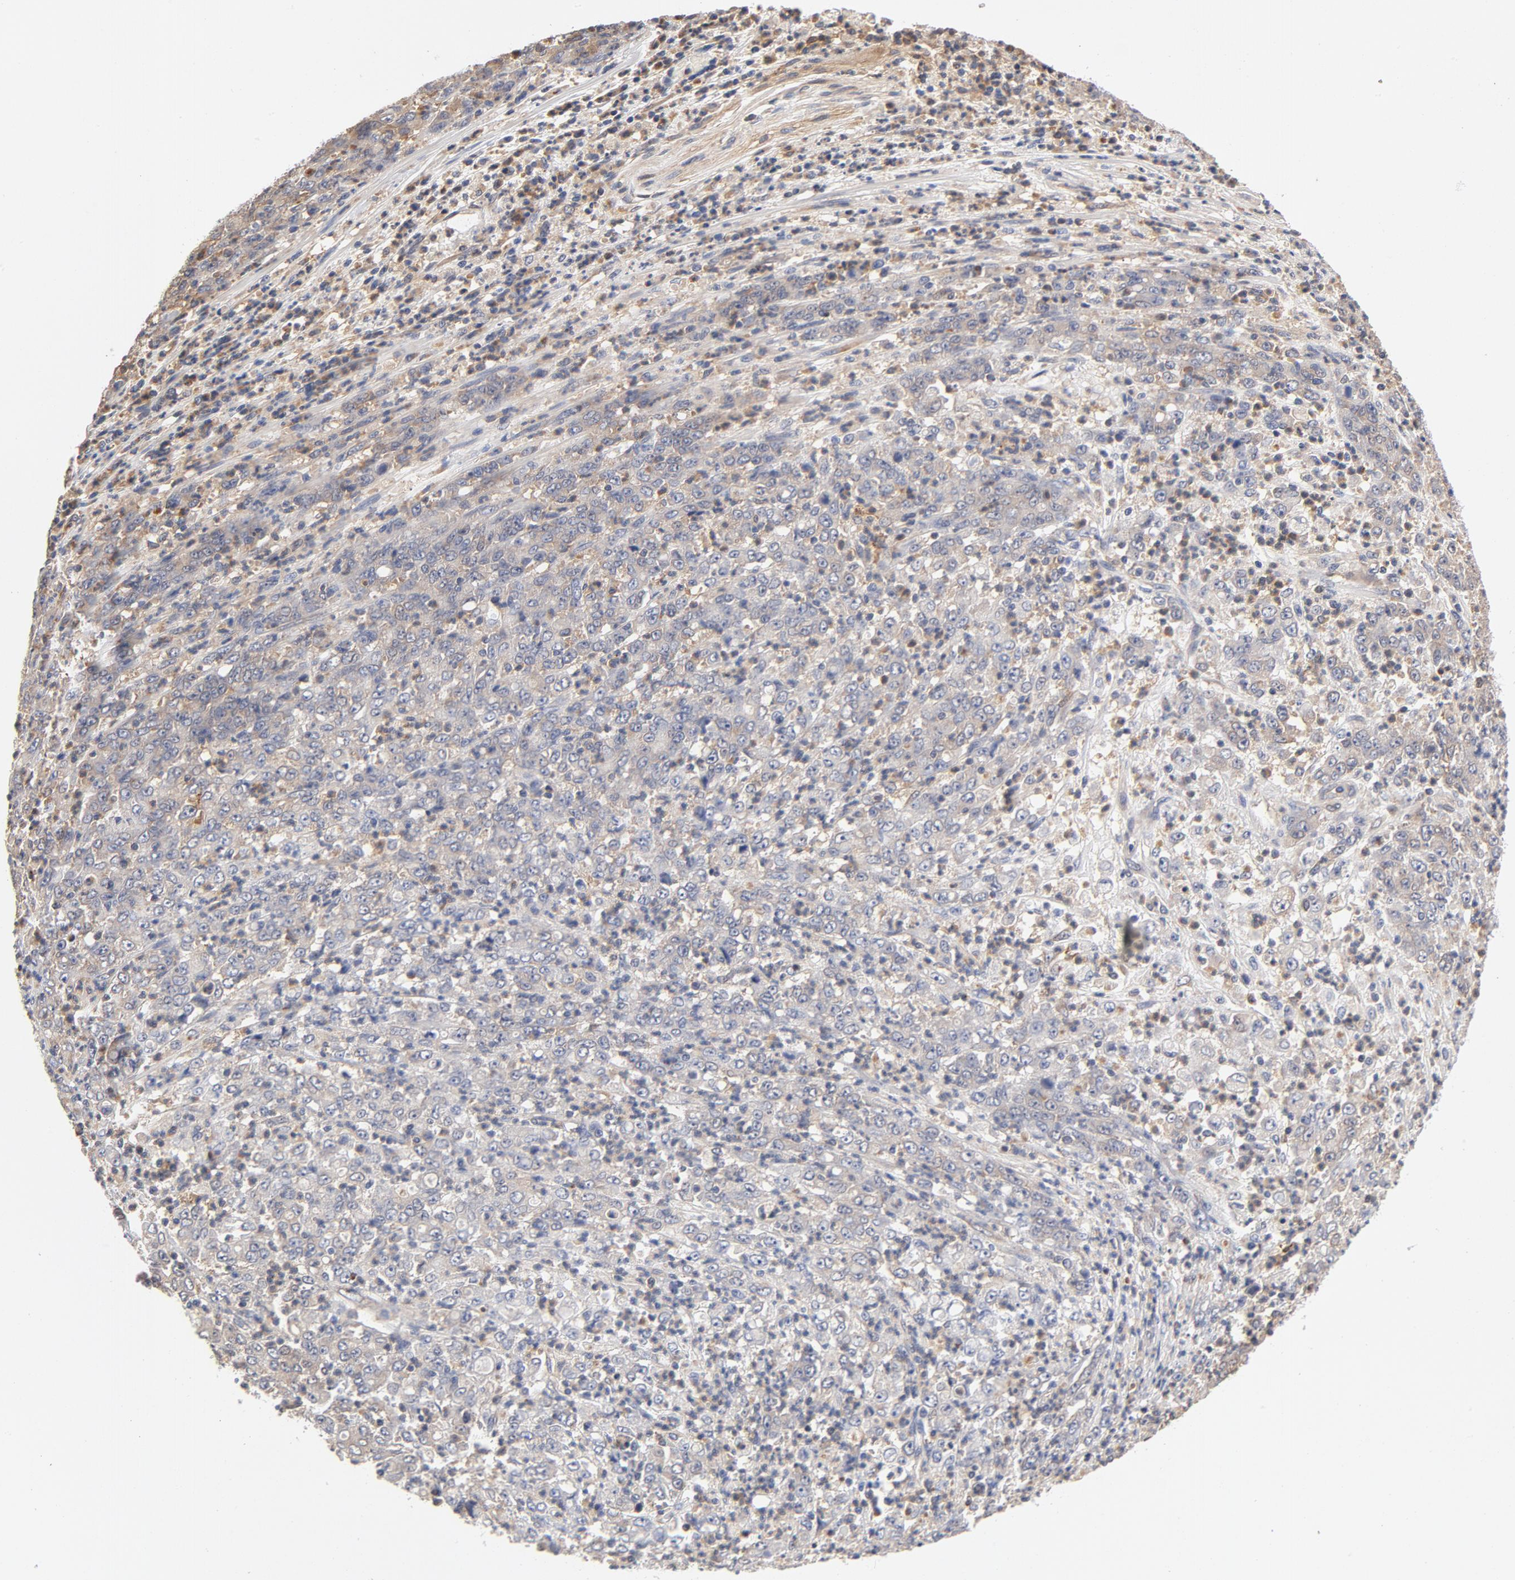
{"staining": {"intensity": "negative", "quantity": "none", "location": "none"}, "tissue": "stomach cancer", "cell_type": "Tumor cells", "image_type": "cancer", "snomed": [{"axis": "morphology", "description": "Adenocarcinoma, NOS"}, {"axis": "topography", "description": "Stomach, lower"}], "caption": "Tumor cells show no significant staining in adenocarcinoma (stomach).", "gene": "ASMTL", "patient": {"sex": "female", "age": 71}}